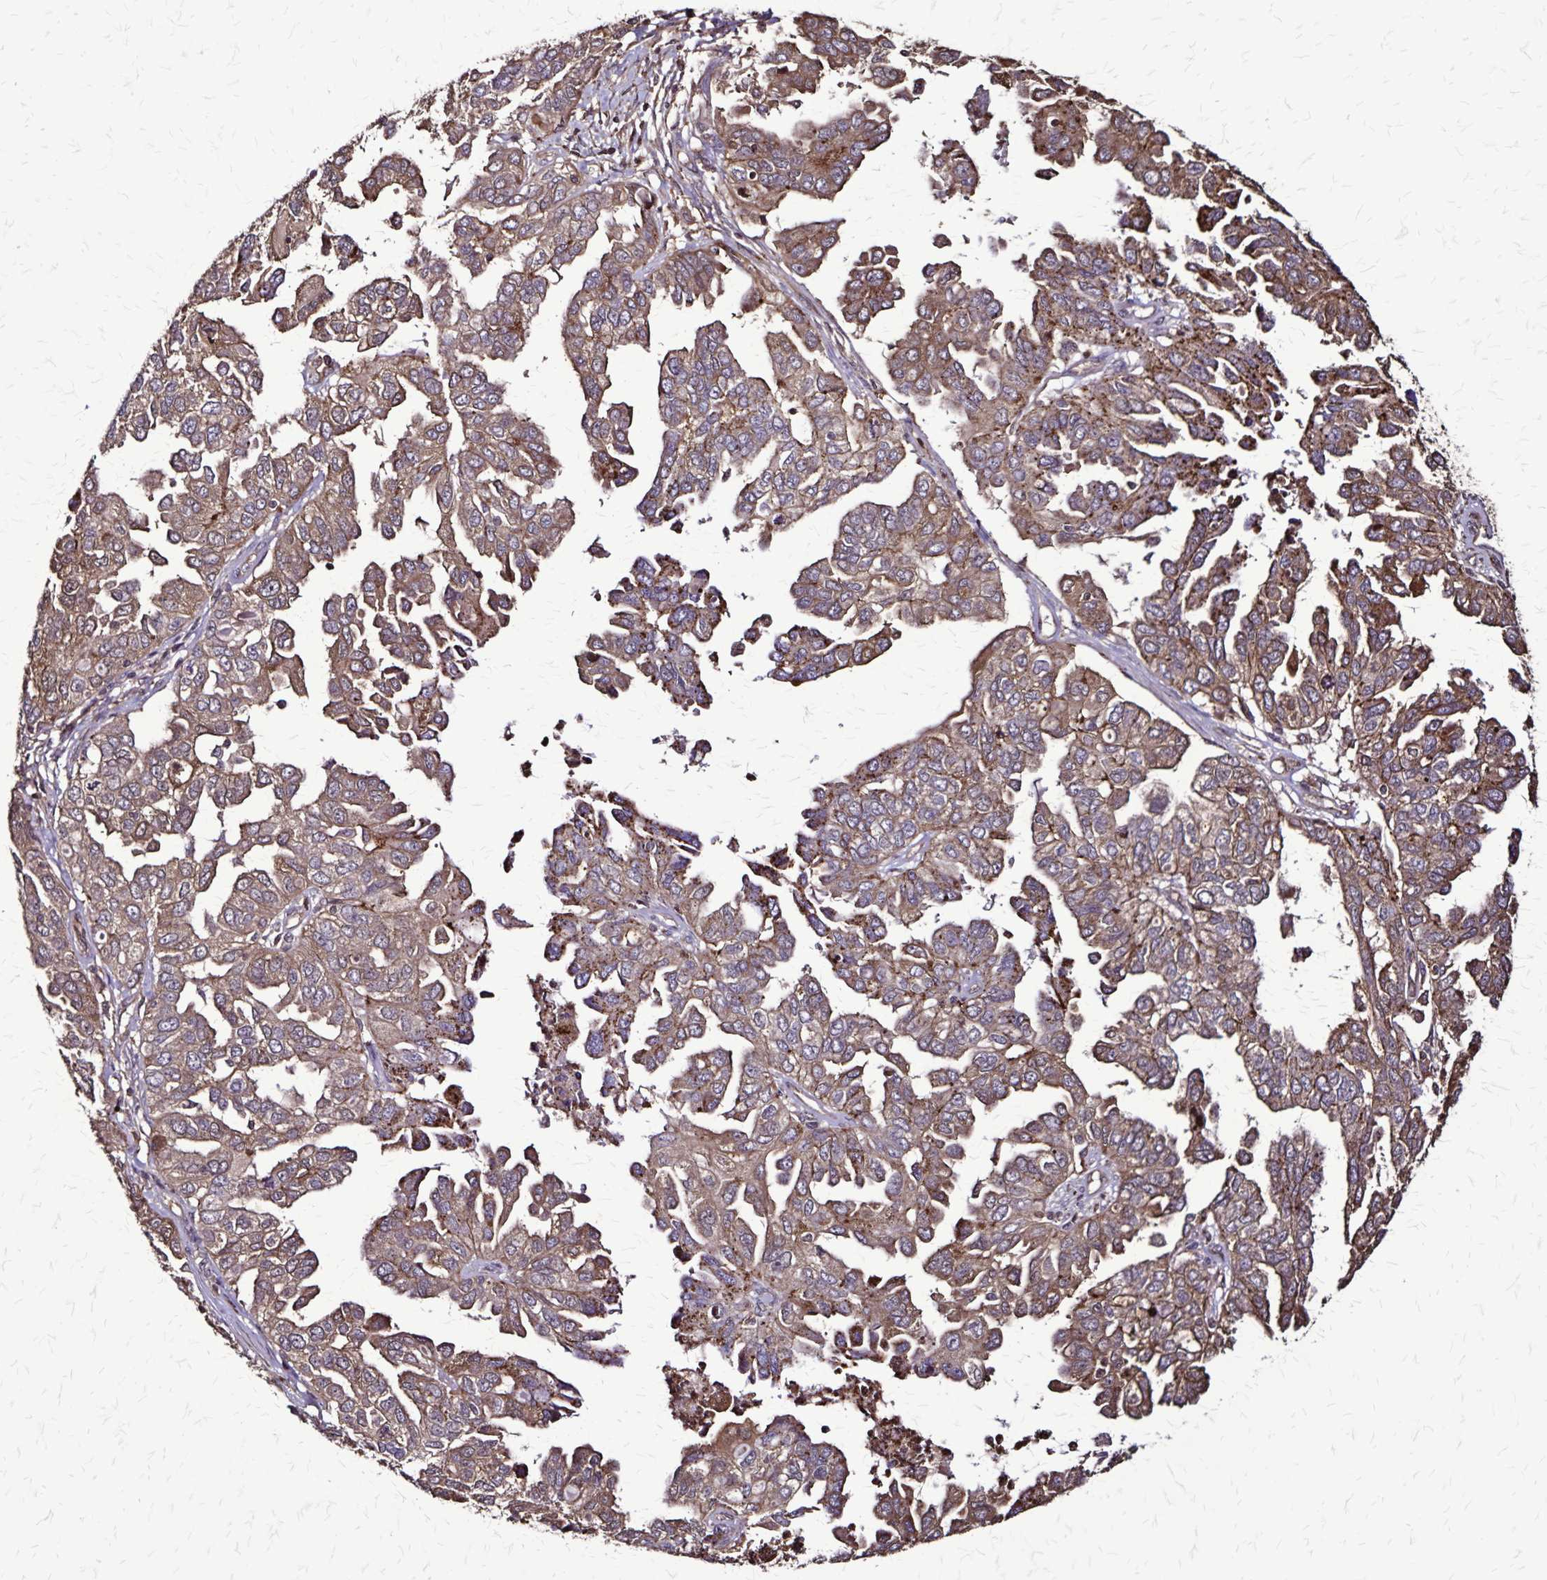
{"staining": {"intensity": "moderate", "quantity": ">75%", "location": "cytoplasmic/membranous"}, "tissue": "ovarian cancer", "cell_type": "Tumor cells", "image_type": "cancer", "snomed": [{"axis": "morphology", "description": "Cystadenocarcinoma, serous, NOS"}, {"axis": "topography", "description": "Ovary"}], "caption": "Immunohistochemical staining of serous cystadenocarcinoma (ovarian) demonstrates moderate cytoplasmic/membranous protein positivity in about >75% of tumor cells.", "gene": "CHMP1B", "patient": {"sex": "female", "age": 53}}